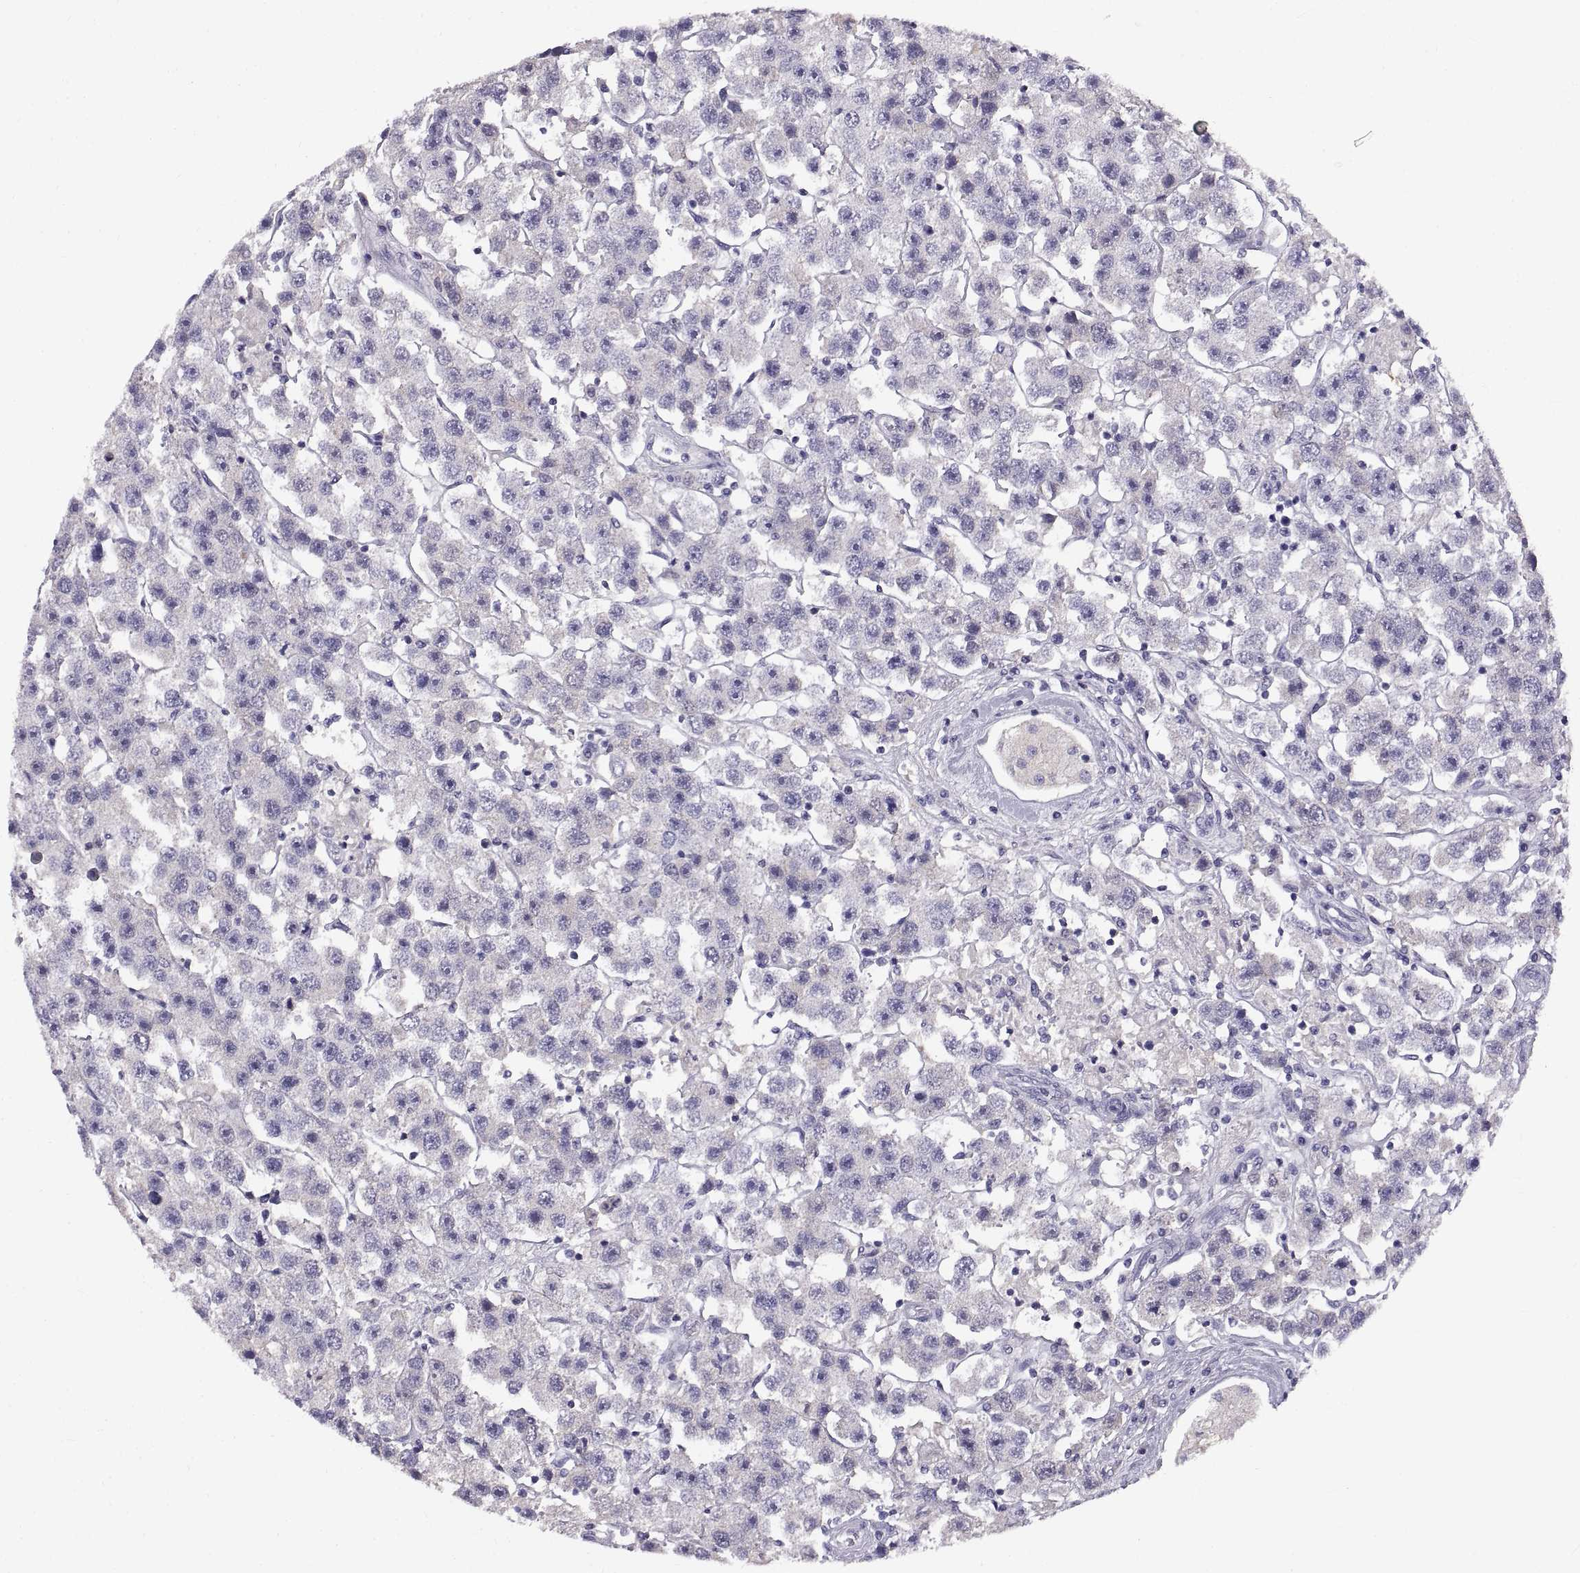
{"staining": {"intensity": "negative", "quantity": "none", "location": "none"}, "tissue": "testis cancer", "cell_type": "Tumor cells", "image_type": "cancer", "snomed": [{"axis": "morphology", "description": "Seminoma, NOS"}, {"axis": "topography", "description": "Testis"}], "caption": "The micrograph exhibits no staining of tumor cells in testis cancer (seminoma).", "gene": "ADAM32", "patient": {"sex": "male", "age": 45}}